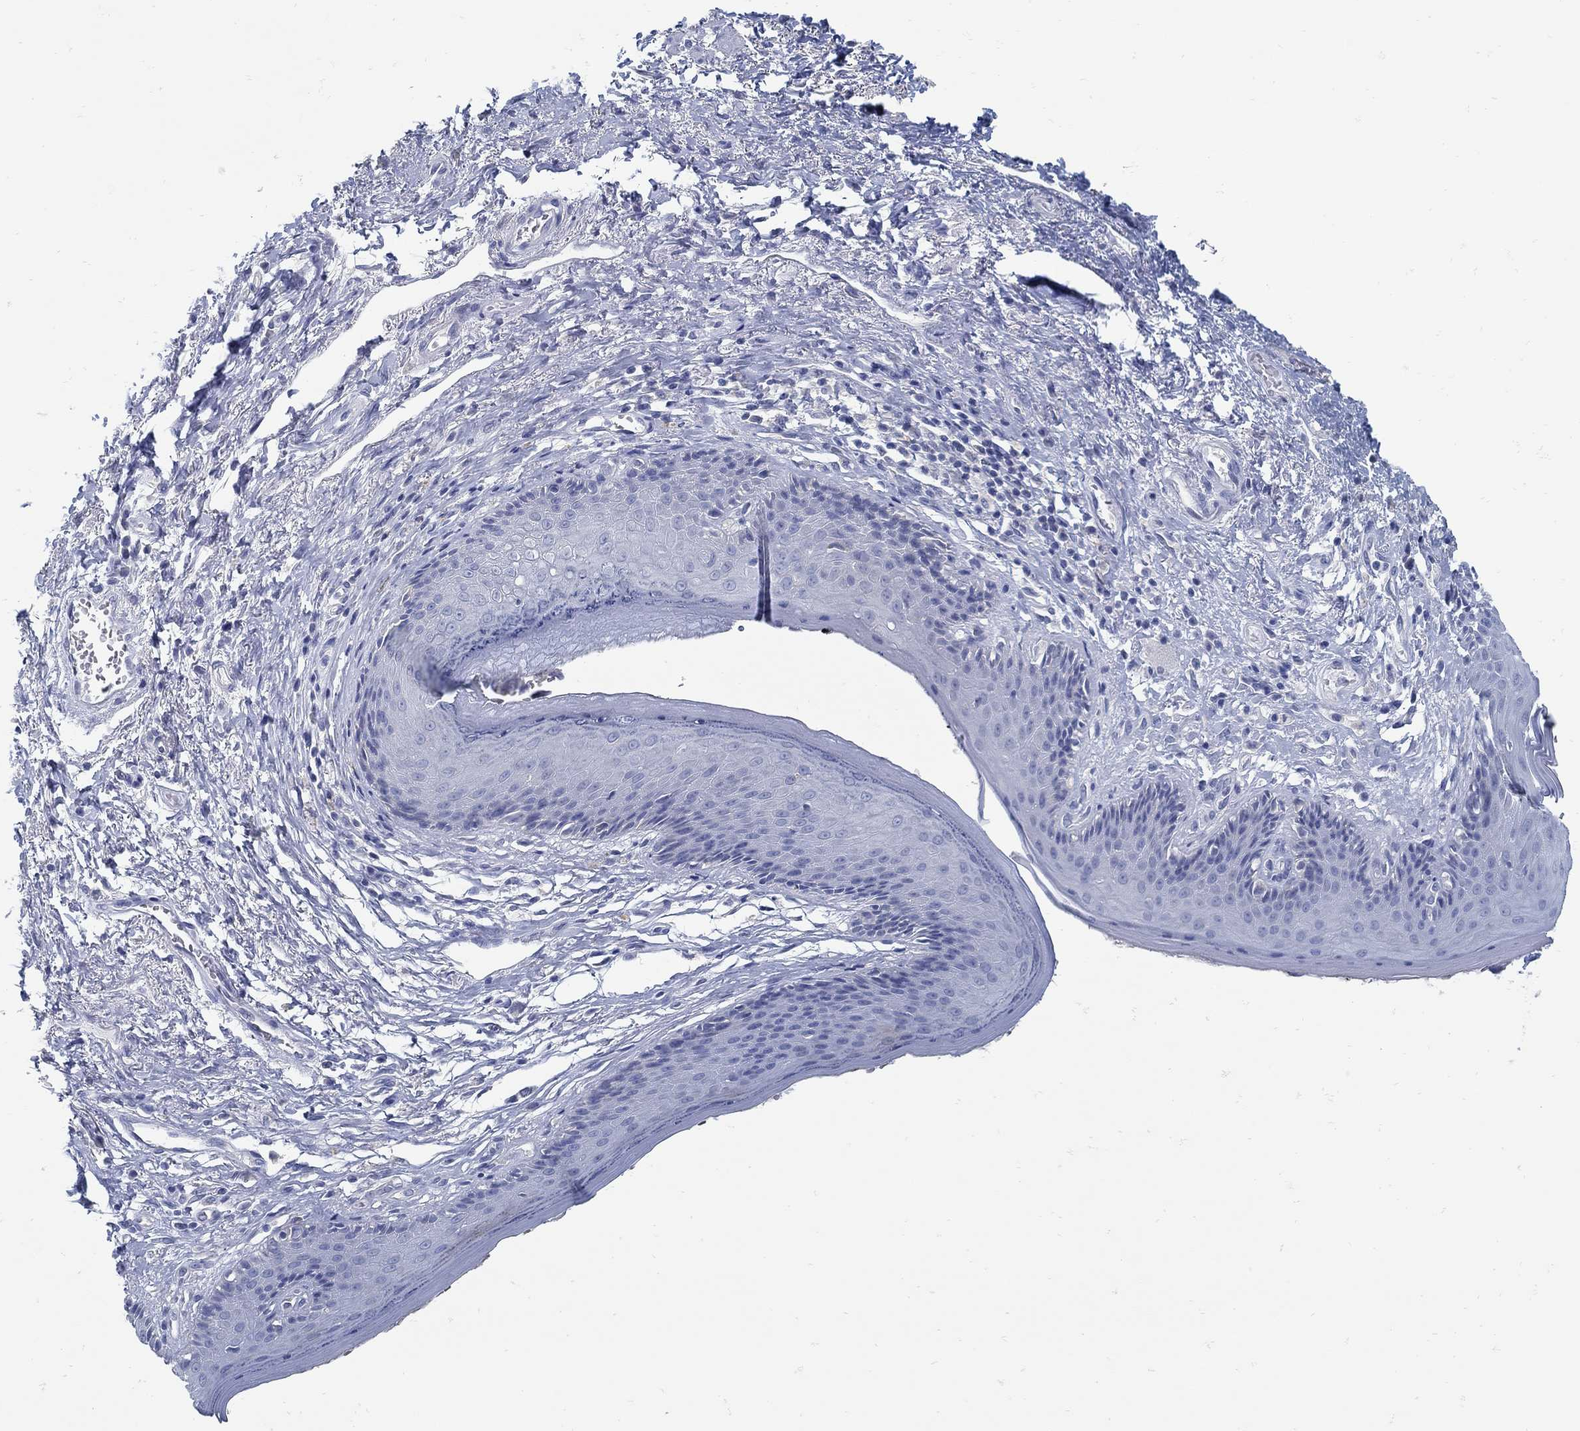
{"staining": {"intensity": "negative", "quantity": "none", "location": "none"}, "tissue": "skin", "cell_type": "Epidermal cells", "image_type": "normal", "snomed": [{"axis": "morphology", "description": "Normal tissue, NOS"}, {"axis": "morphology", "description": "Adenocarcinoma, NOS"}, {"axis": "topography", "description": "Rectum"}, {"axis": "topography", "description": "Anal"}], "caption": "Image shows no protein expression in epidermal cells of unremarkable skin.", "gene": "ZFAND4", "patient": {"sex": "female", "age": 68}}